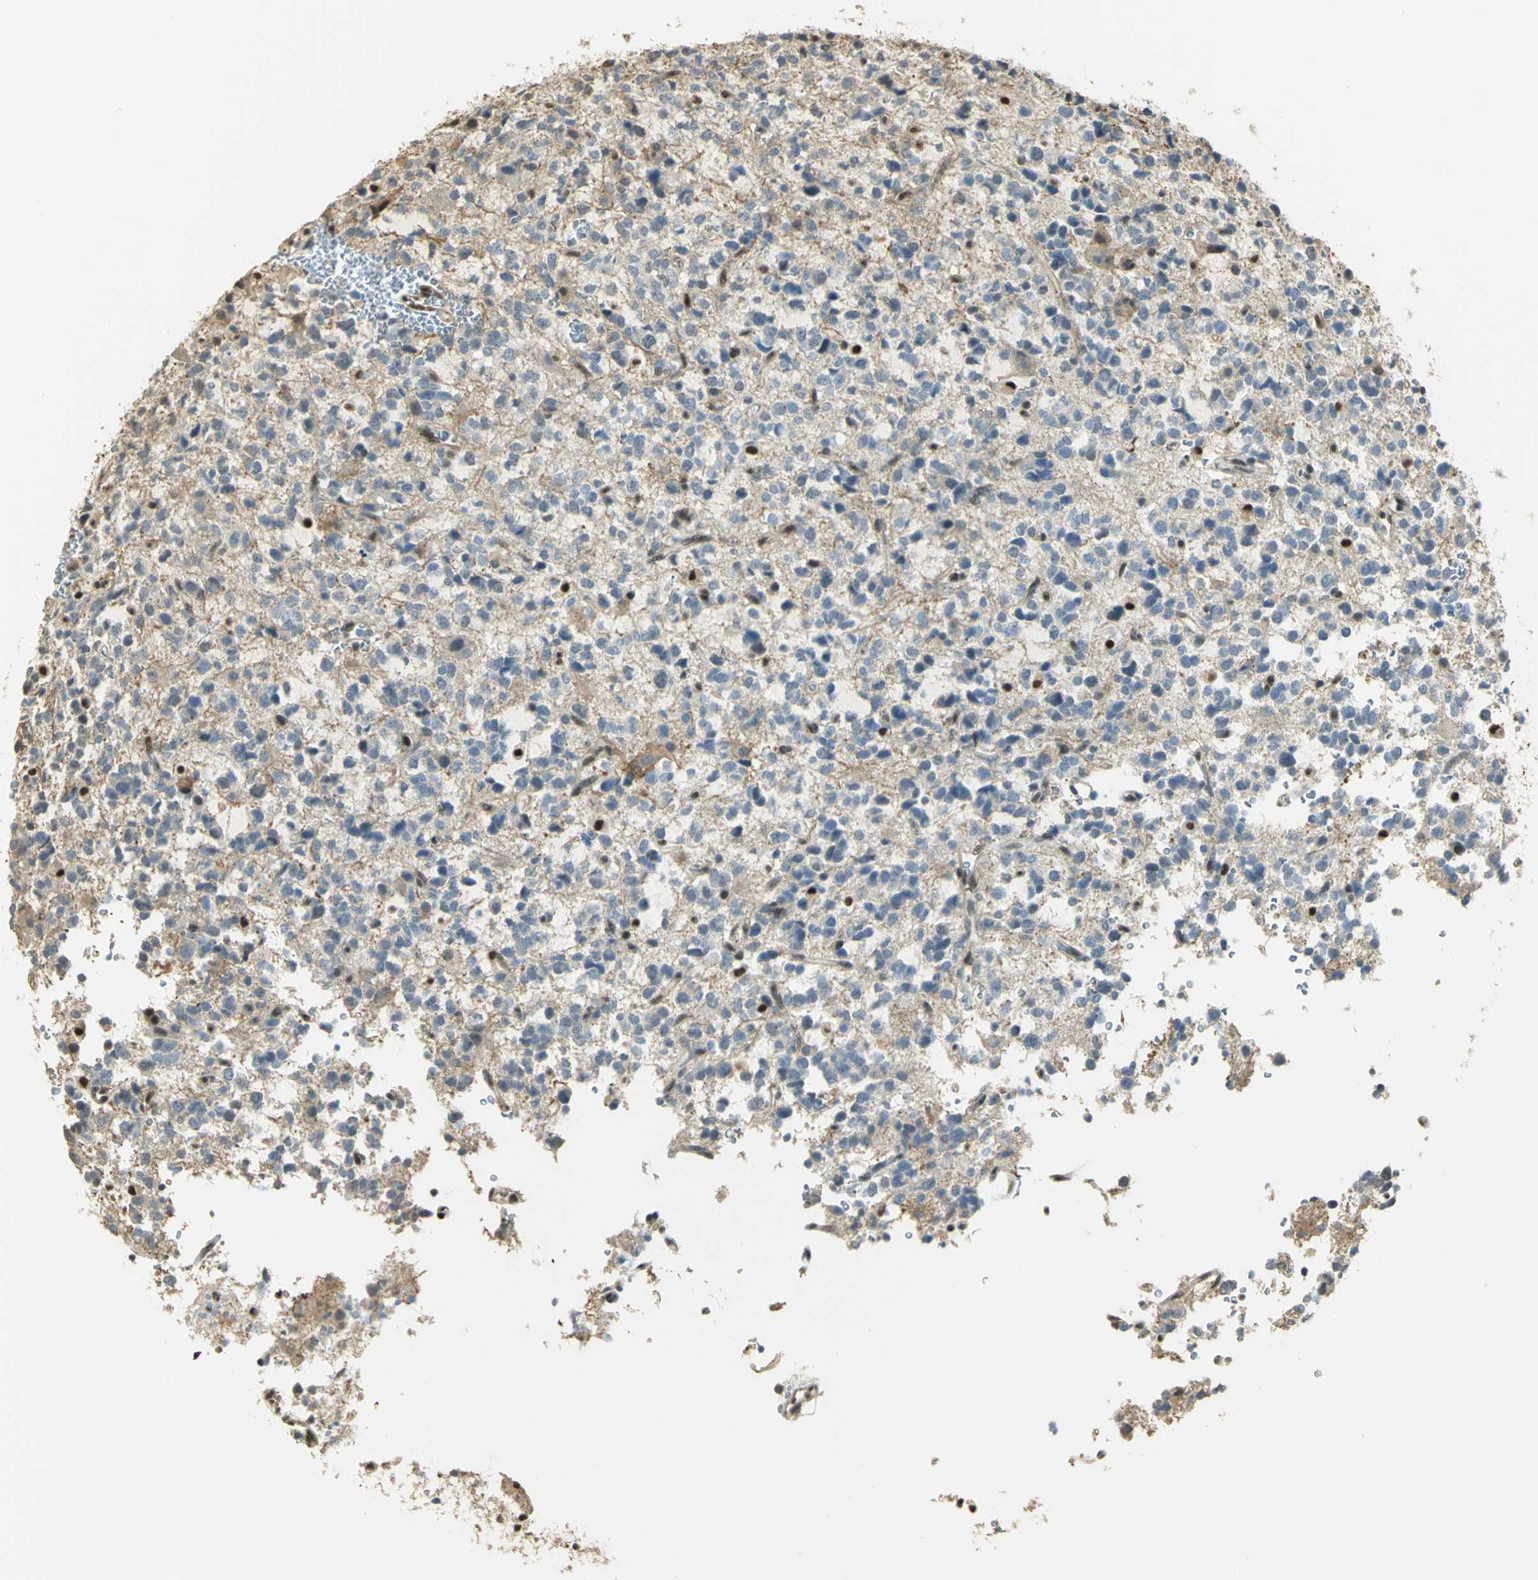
{"staining": {"intensity": "weak", "quantity": "<25%", "location": "nuclear"}, "tissue": "glioma", "cell_type": "Tumor cells", "image_type": "cancer", "snomed": [{"axis": "morphology", "description": "Glioma, malignant, High grade"}, {"axis": "topography", "description": "Brain"}], "caption": "Micrograph shows no significant protein staining in tumor cells of malignant high-grade glioma. The staining was performed using DAB to visualize the protein expression in brown, while the nuclei were stained in blue with hematoxylin (Magnification: 20x).", "gene": "ELF1", "patient": {"sex": "male", "age": 47}}